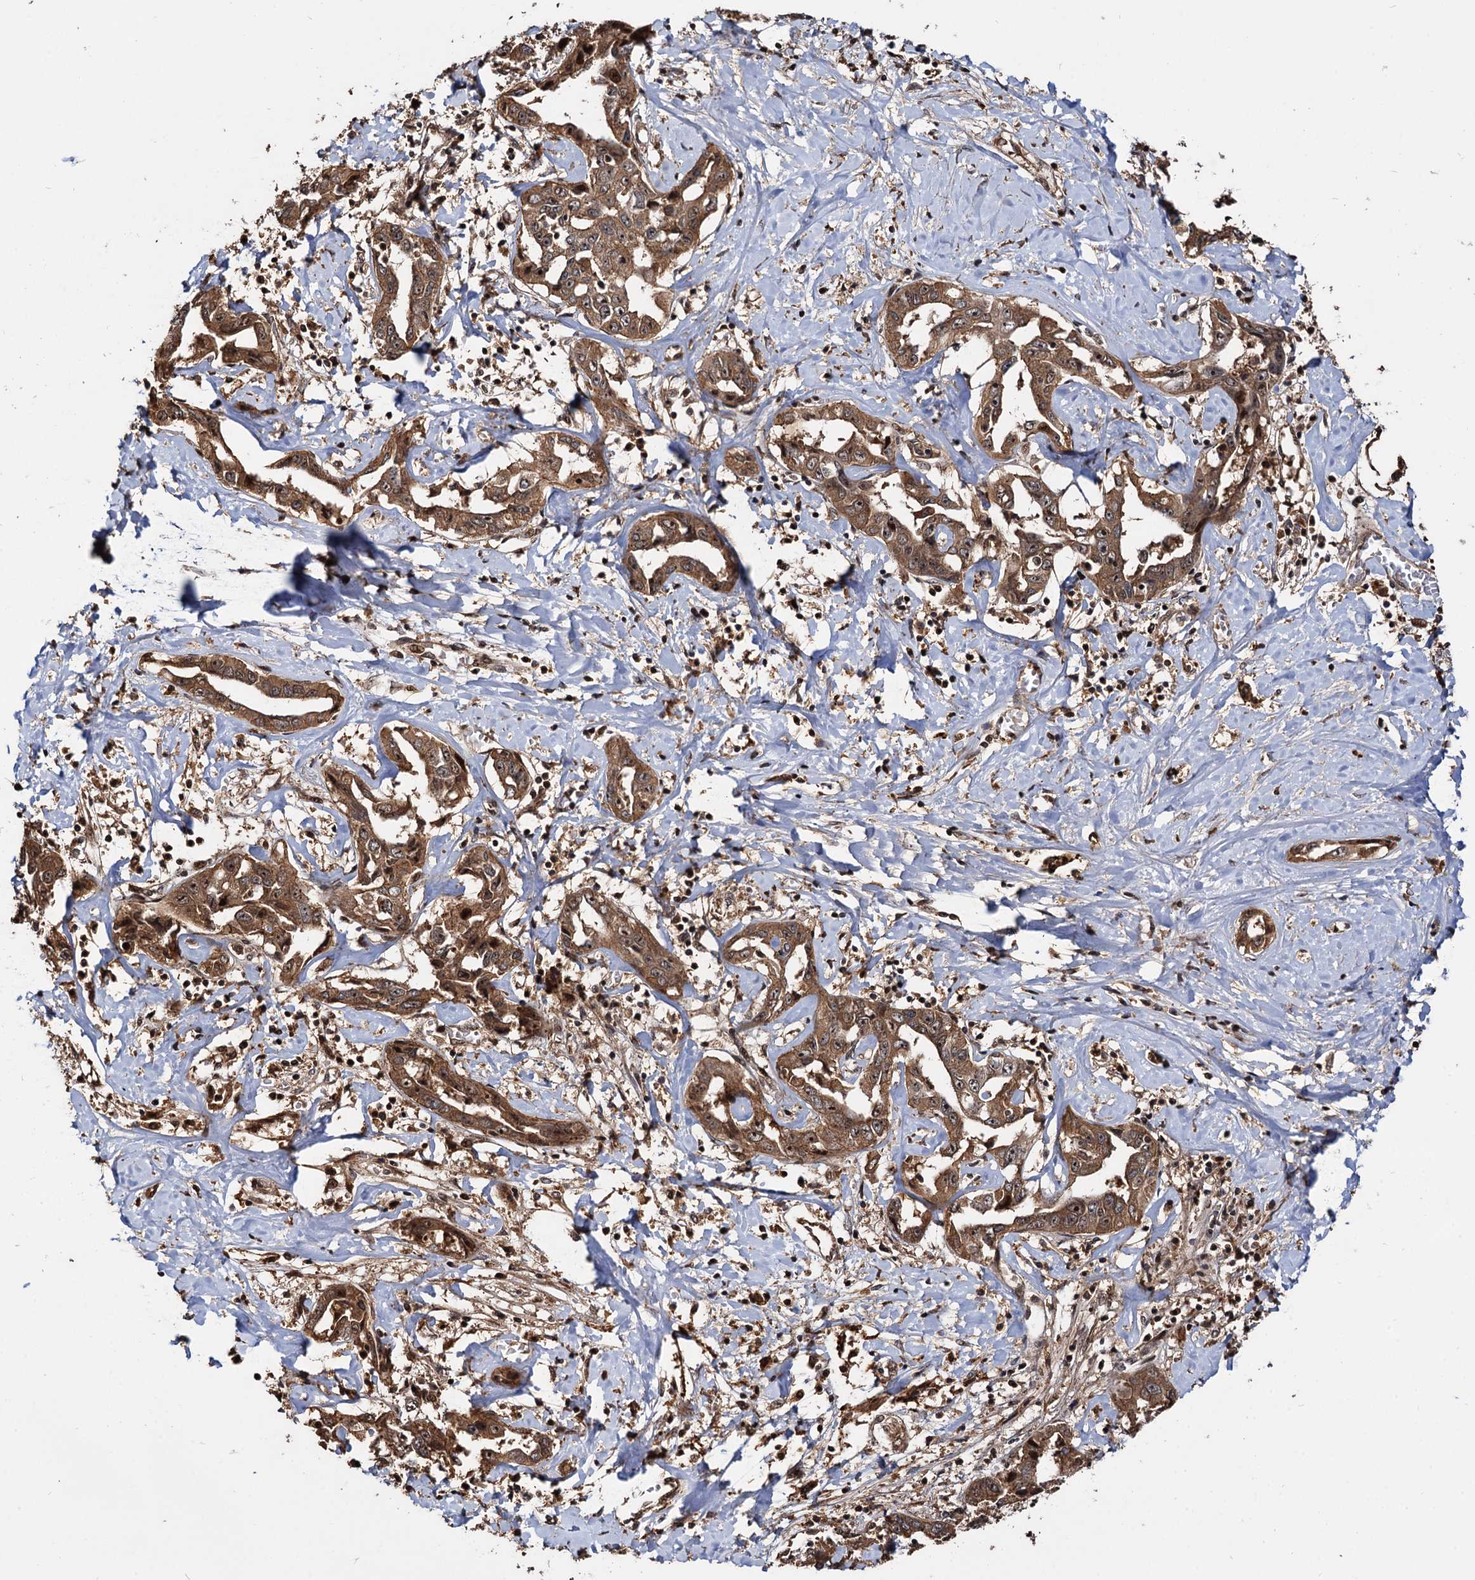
{"staining": {"intensity": "moderate", "quantity": ">75%", "location": "cytoplasmic/membranous"}, "tissue": "liver cancer", "cell_type": "Tumor cells", "image_type": "cancer", "snomed": [{"axis": "morphology", "description": "Cholangiocarcinoma"}, {"axis": "topography", "description": "Liver"}], "caption": "Immunohistochemistry photomicrograph of neoplastic tissue: liver cancer stained using immunohistochemistry displays medium levels of moderate protein expression localized specifically in the cytoplasmic/membranous of tumor cells, appearing as a cytoplasmic/membranous brown color.", "gene": "CEP192", "patient": {"sex": "male", "age": 59}}